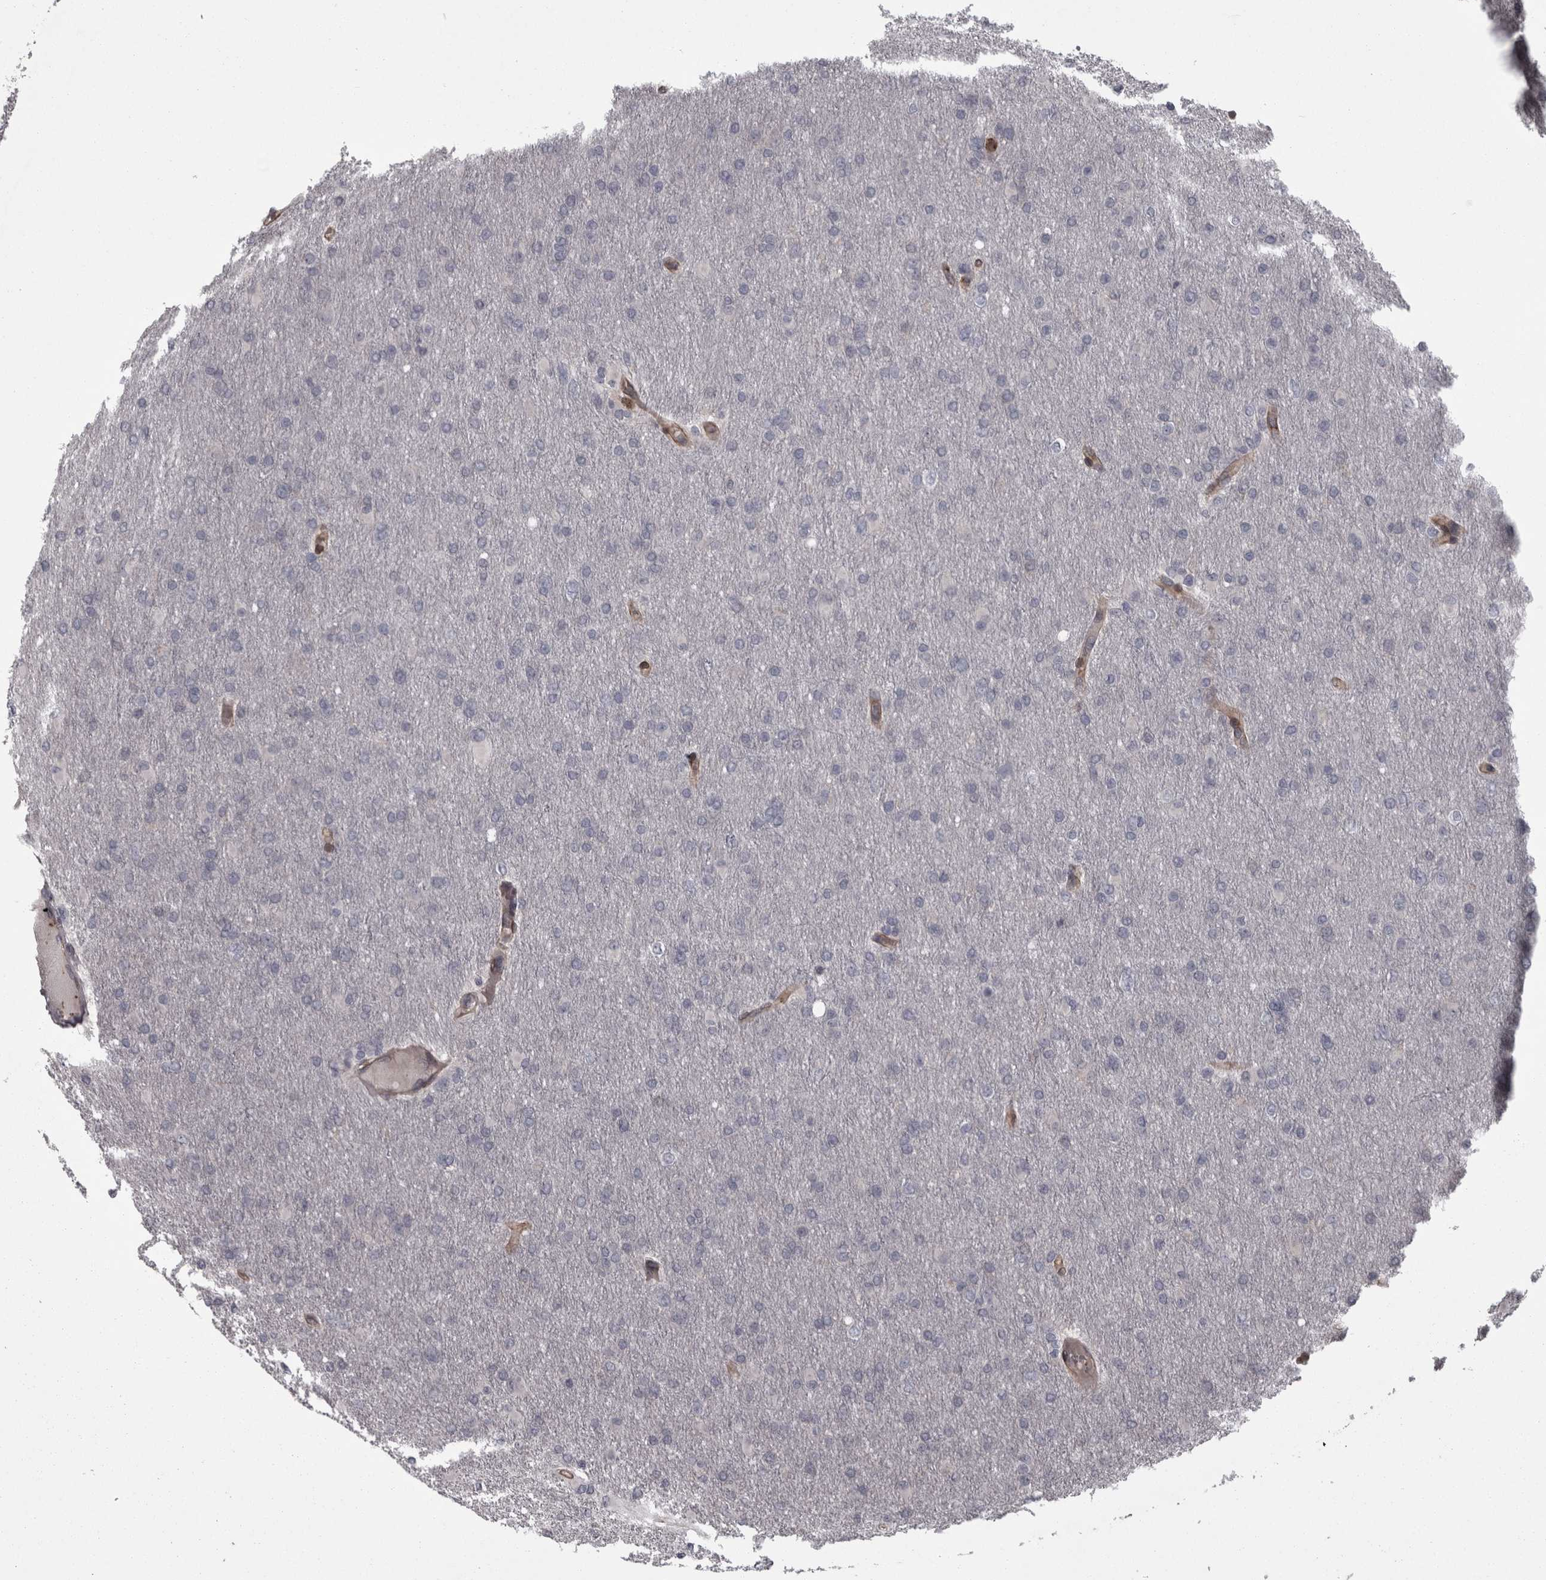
{"staining": {"intensity": "negative", "quantity": "none", "location": "none"}, "tissue": "glioma", "cell_type": "Tumor cells", "image_type": "cancer", "snomed": [{"axis": "morphology", "description": "Glioma, malignant, High grade"}, {"axis": "topography", "description": "Cerebral cortex"}], "caption": "Immunohistochemistry (IHC) image of human glioma stained for a protein (brown), which reveals no staining in tumor cells.", "gene": "RSU1", "patient": {"sex": "female", "age": 36}}